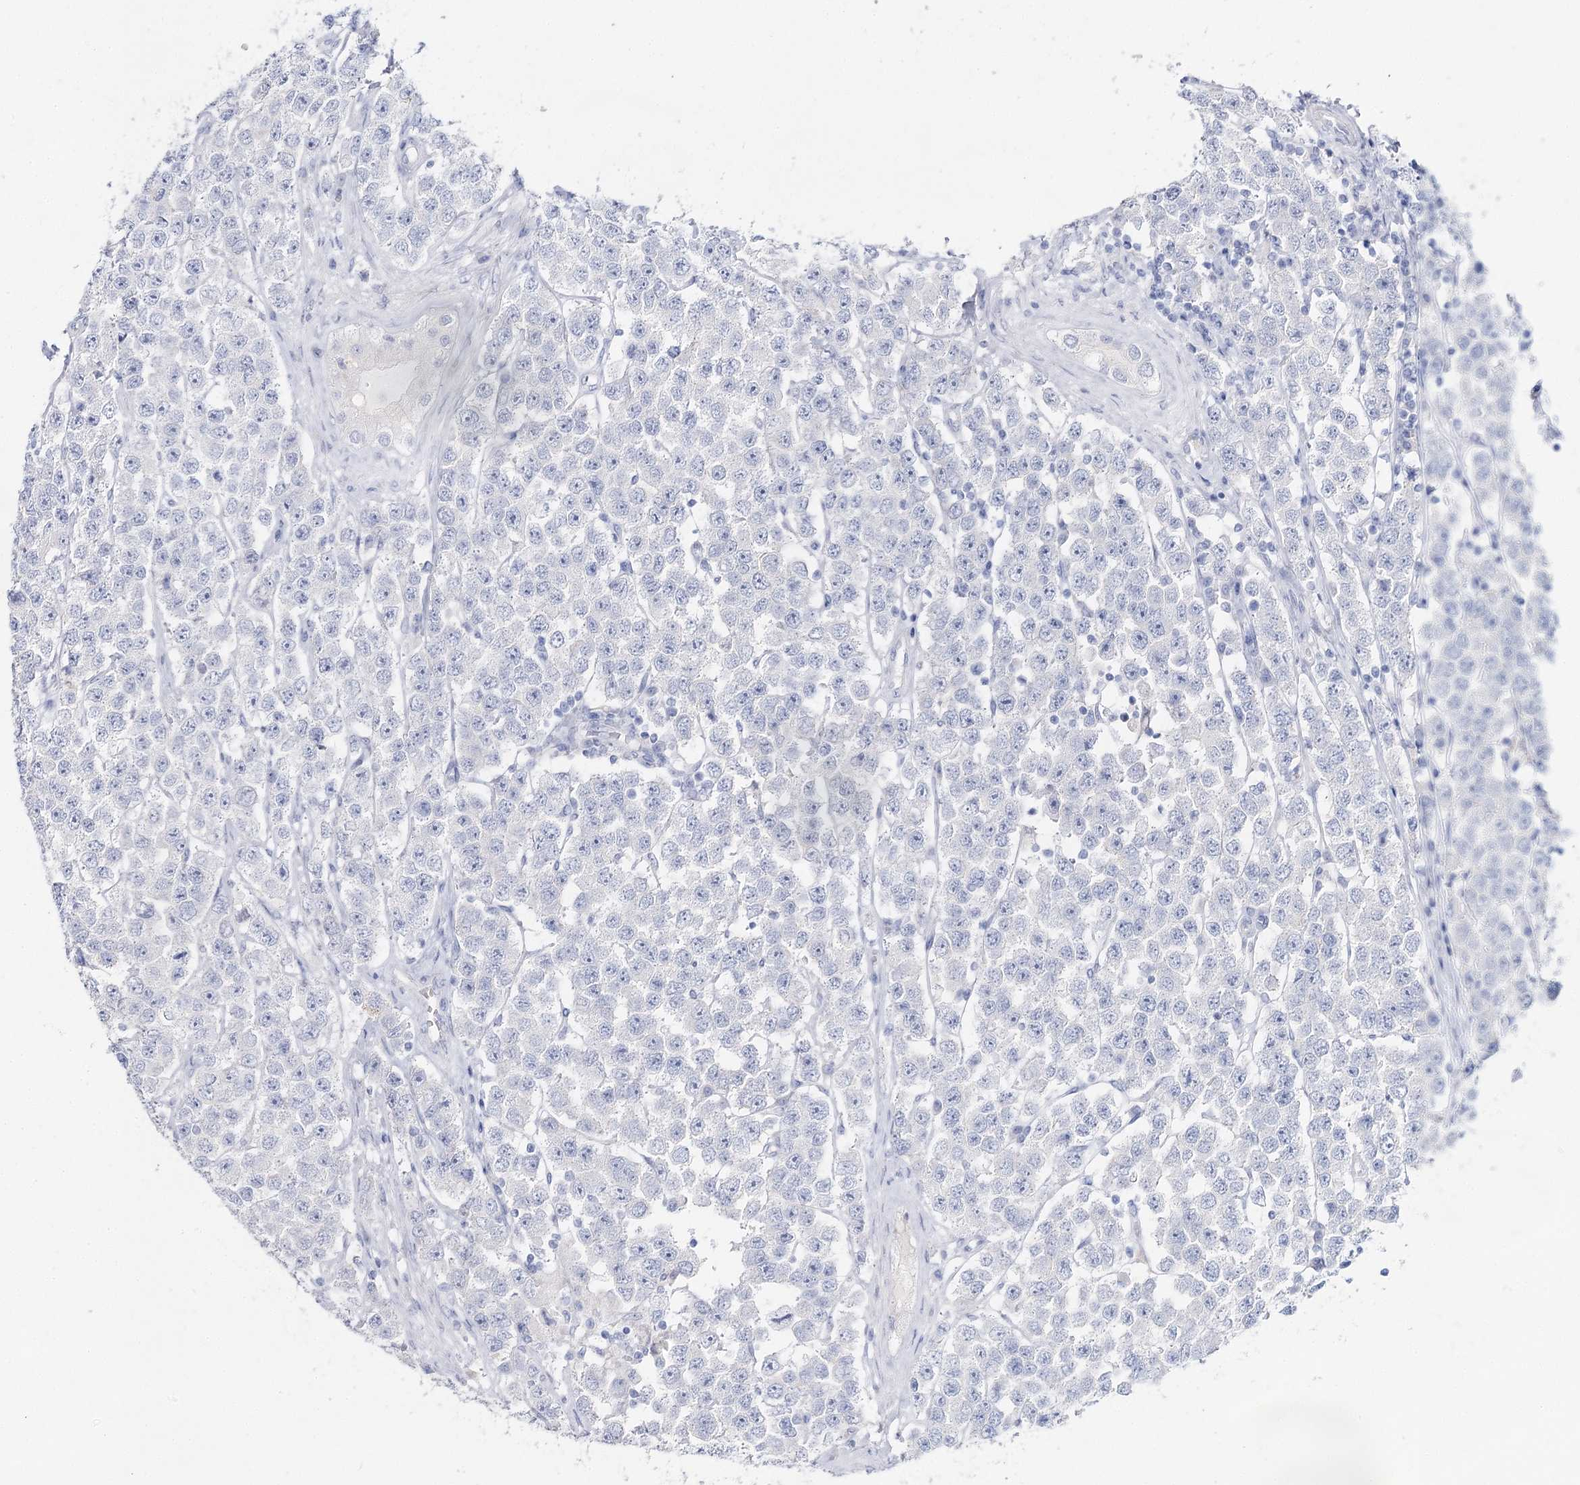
{"staining": {"intensity": "negative", "quantity": "none", "location": "none"}, "tissue": "testis cancer", "cell_type": "Tumor cells", "image_type": "cancer", "snomed": [{"axis": "morphology", "description": "Seminoma, NOS"}, {"axis": "topography", "description": "Testis"}], "caption": "Immunohistochemical staining of seminoma (testis) displays no significant staining in tumor cells. (Stains: DAB (3,3'-diaminobenzidine) IHC with hematoxylin counter stain, Microscopy: brightfield microscopy at high magnification).", "gene": "SLC17A2", "patient": {"sex": "male", "age": 28}}